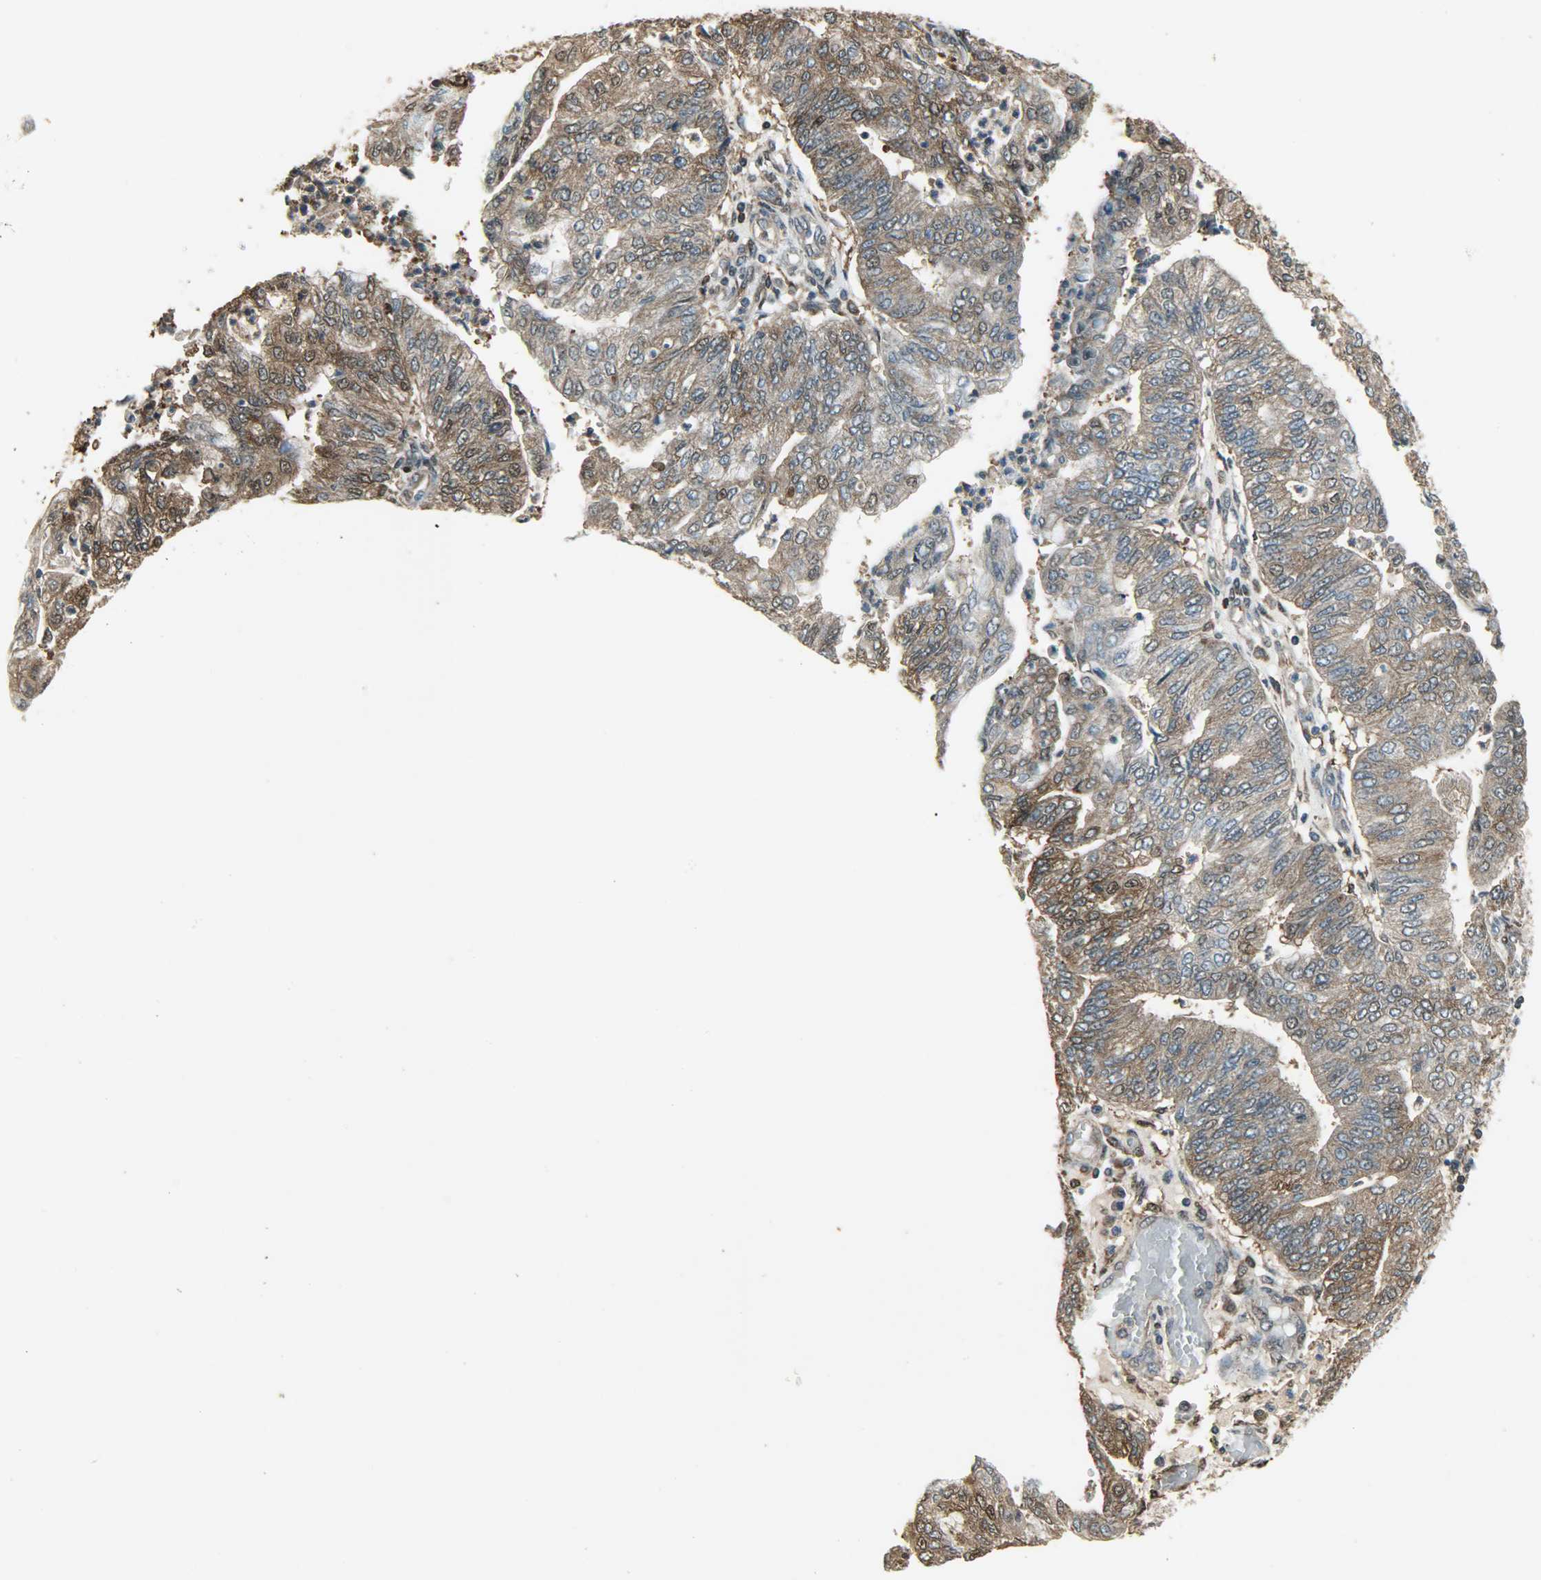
{"staining": {"intensity": "strong", "quantity": ">75%", "location": "cytoplasmic/membranous,nuclear"}, "tissue": "endometrial cancer", "cell_type": "Tumor cells", "image_type": "cancer", "snomed": [{"axis": "morphology", "description": "Adenocarcinoma, NOS"}, {"axis": "topography", "description": "Endometrium"}], "caption": "Immunohistochemistry image of adenocarcinoma (endometrial) stained for a protein (brown), which exhibits high levels of strong cytoplasmic/membranous and nuclear positivity in approximately >75% of tumor cells.", "gene": "LDHB", "patient": {"sex": "female", "age": 59}}